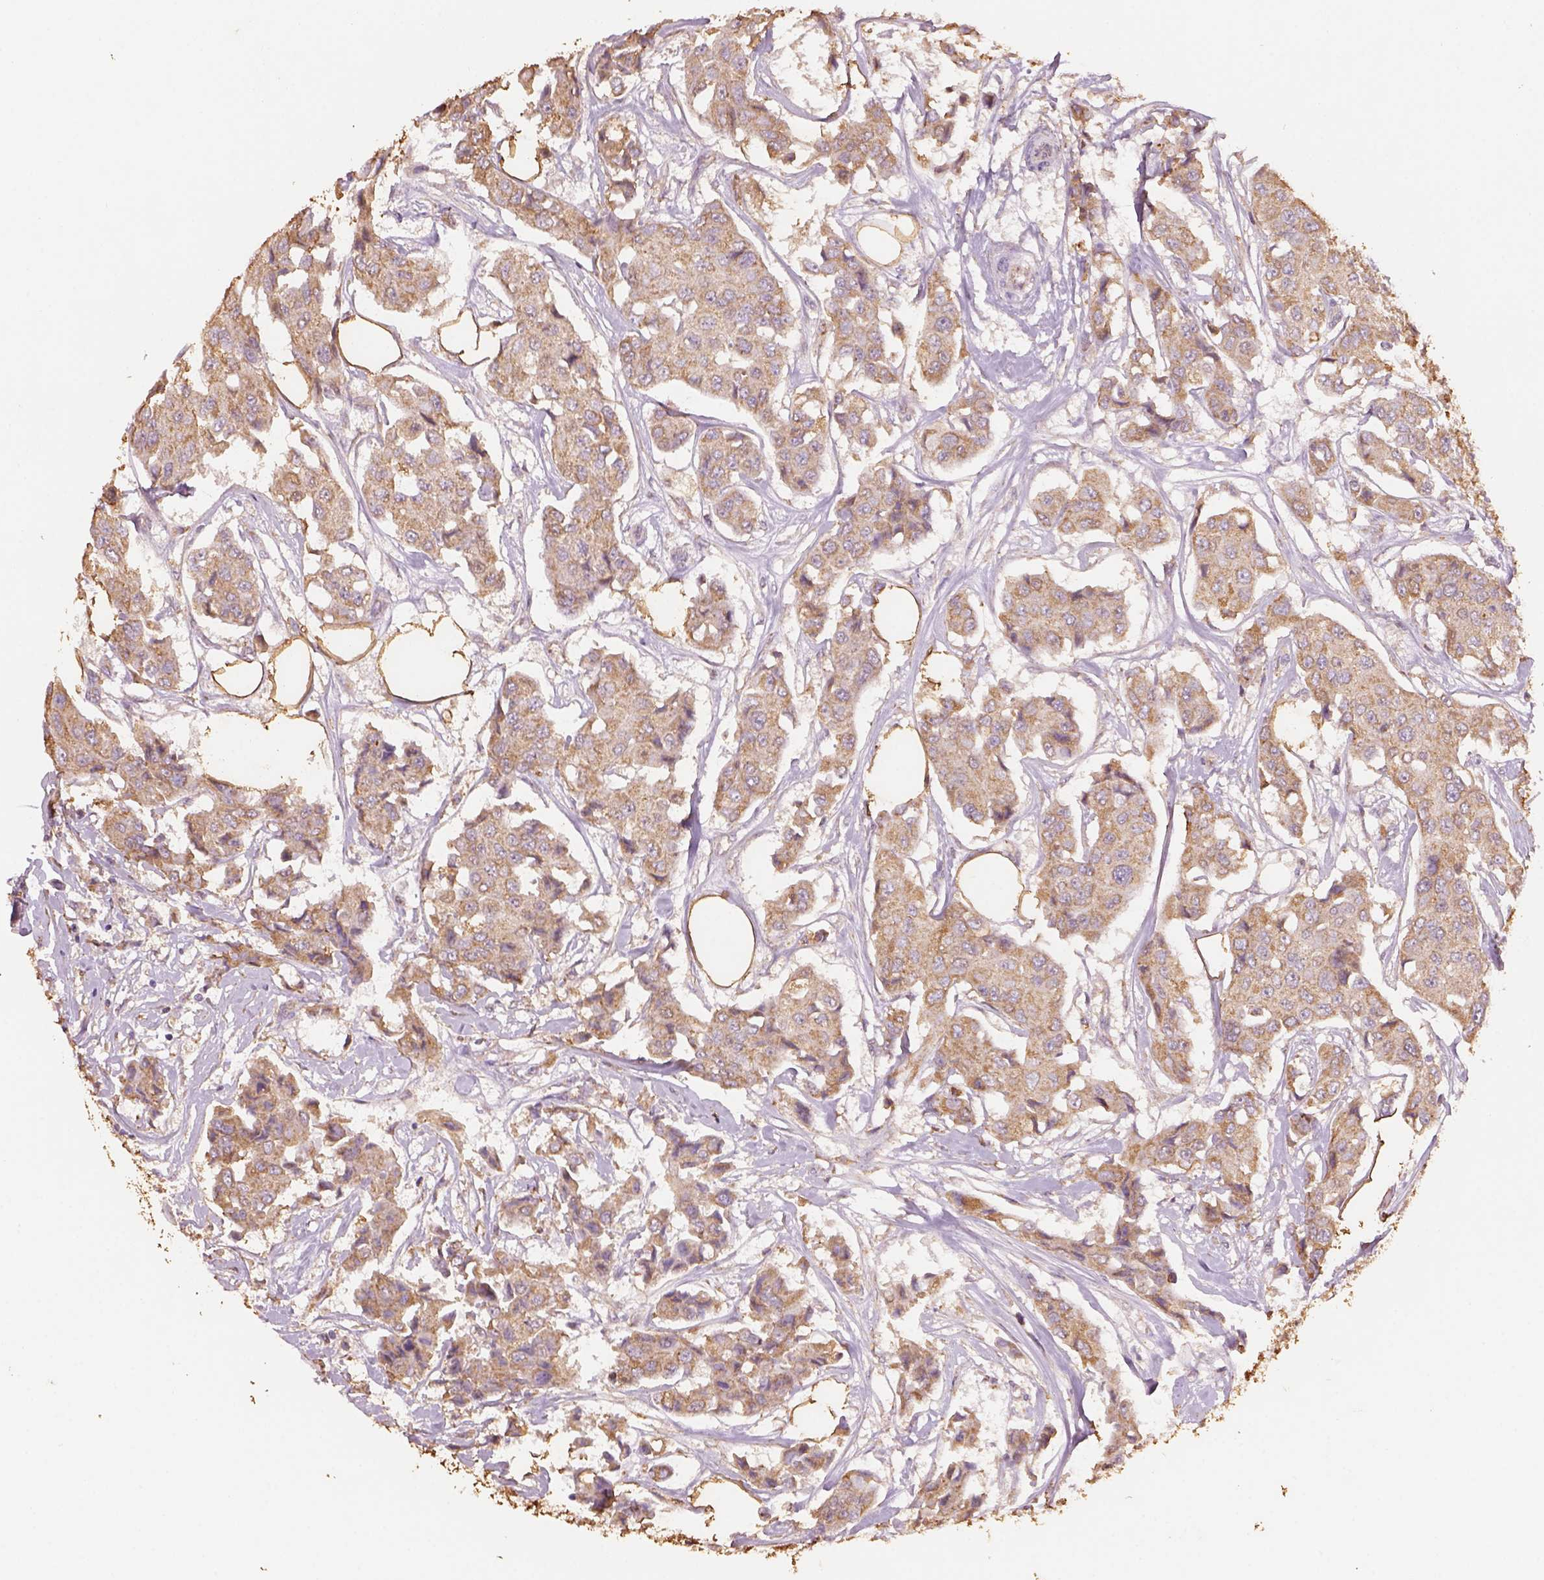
{"staining": {"intensity": "weak", "quantity": ">75%", "location": "cytoplasmic/membranous"}, "tissue": "breast cancer", "cell_type": "Tumor cells", "image_type": "cancer", "snomed": [{"axis": "morphology", "description": "Duct carcinoma"}, {"axis": "topography", "description": "Breast"}, {"axis": "topography", "description": "Lymph node"}], "caption": "Breast cancer stained with immunohistochemistry exhibits weak cytoplasmic/membranous staining in about >75% of tumor cells.", "gene": "AP2B1", "patient": {"sex": "female", "age": 80}}